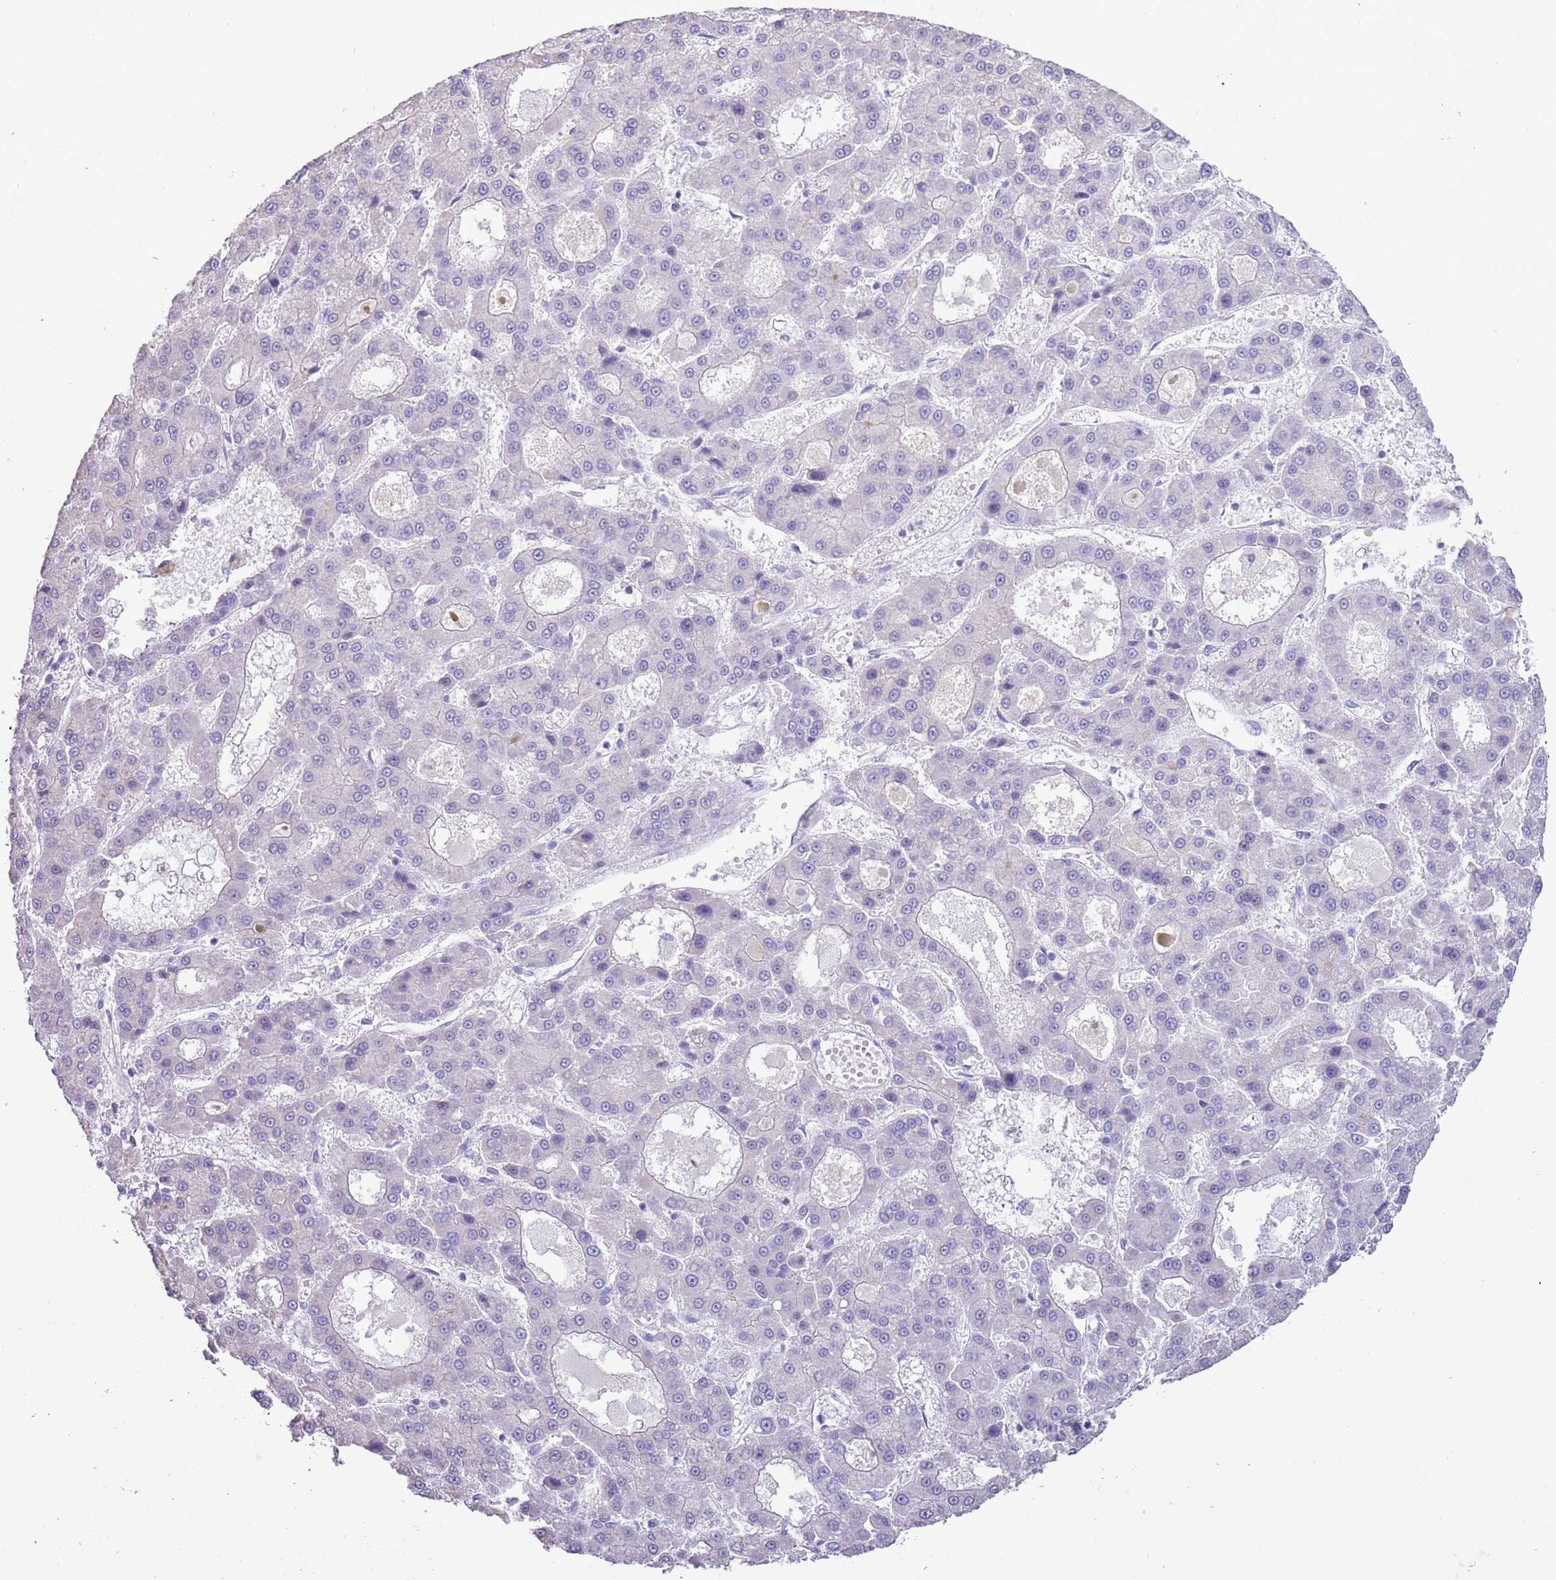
{"staining": {"intensity": "negative", "quantity": "none", "location": "none"}, "tissue": "liver cancer", "cell_type": "Tumor cells", "image_type": "cancer", "snomed": [{"axis": "morphology", "description": "Carcinoma, Hepatocellular, NOS"}, {"axis": "topography", "description": "Liver"}], "caption": "DAB immunohistochemical staining of liver cancer (hepatocellular carcinoma) demonstrates no significant staining in tumor cells.", "gene": "BCL11B", "patient": {"sex": "male", "age": 70}}